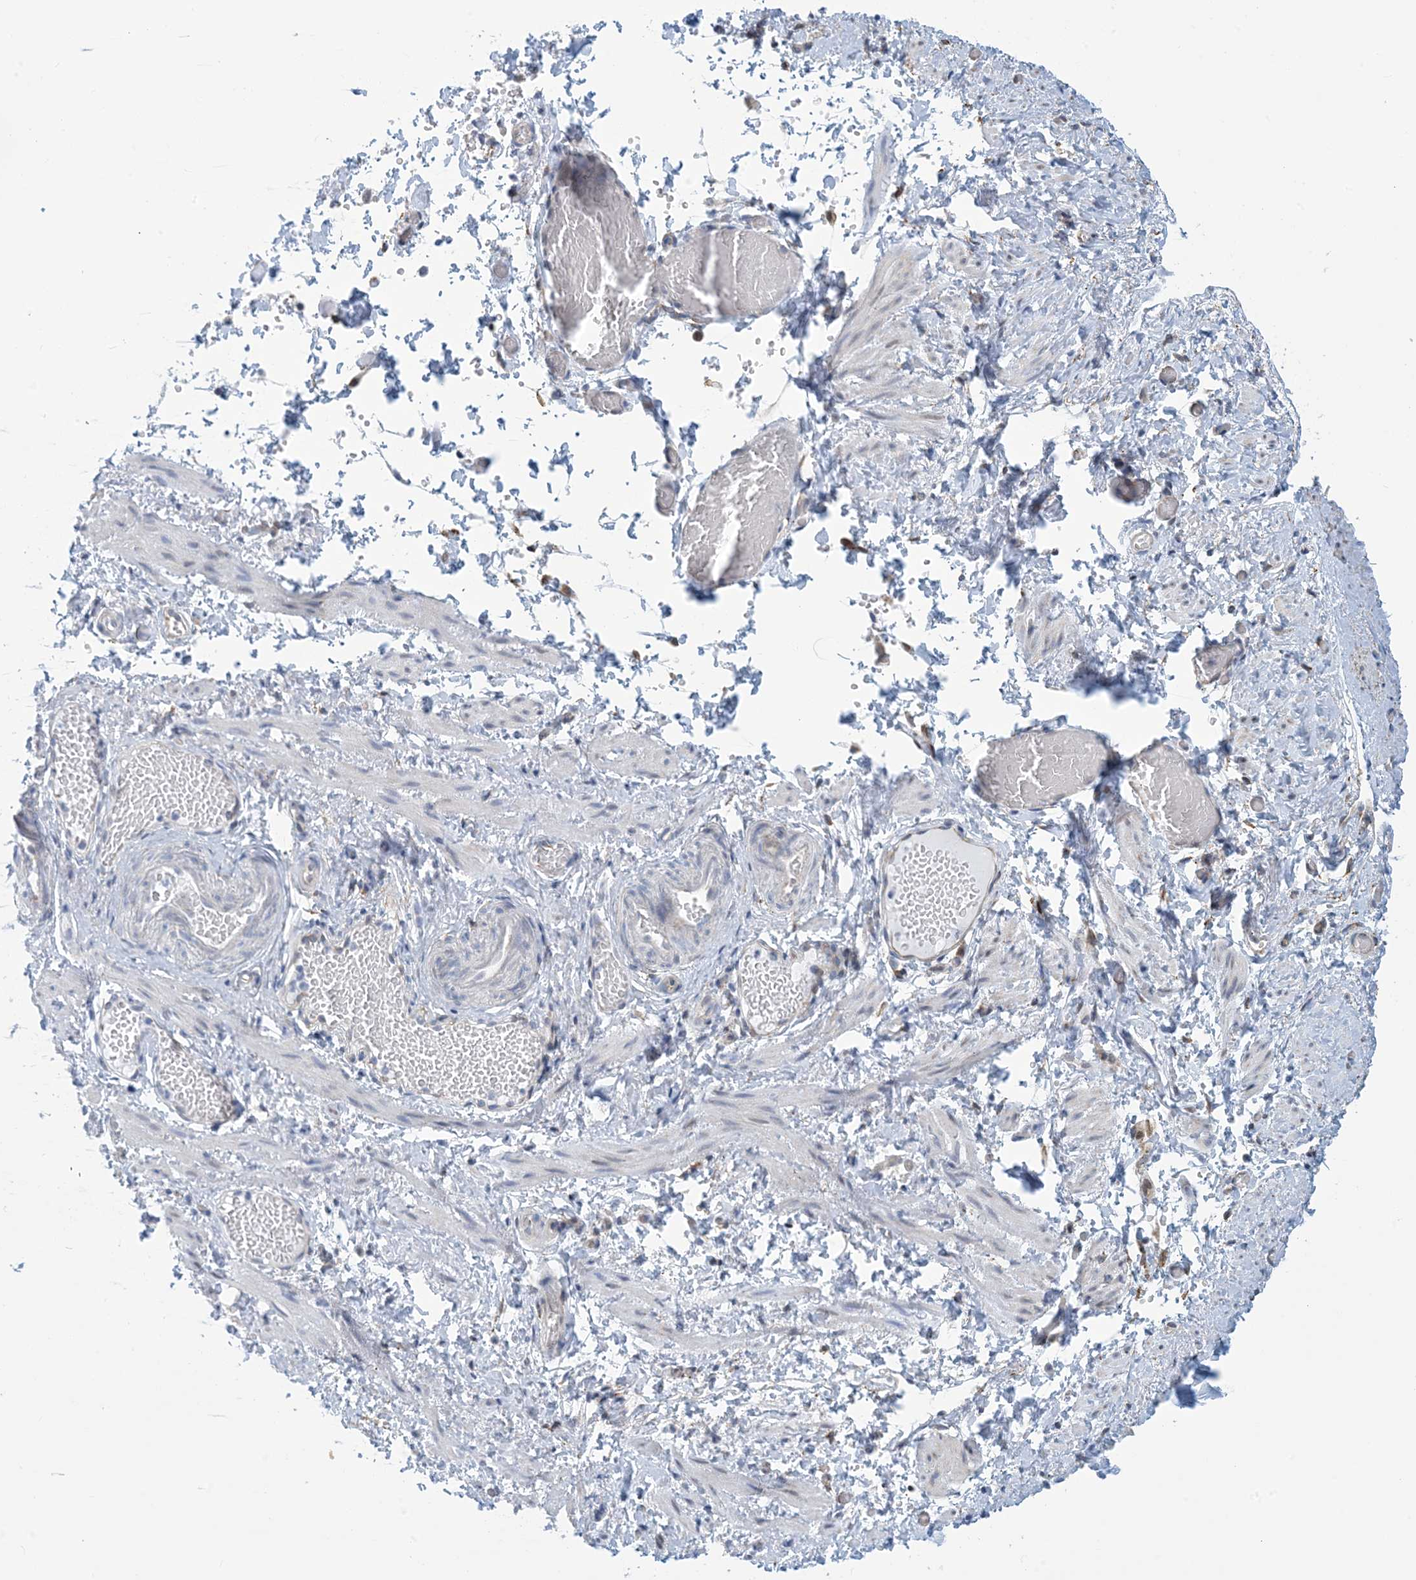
{"staining": {"intensity": "negative", "quantity": "none", "location": "none"}, "tissue": "adipose tissue", "cell_type": "Adipocytes", "image_type": "normal", "snomed": [{"axis": "morphology", "description": "Normal tissue, NOS"}, {"axis": "topography", "description": "Smooth muscle"}, {"axis": "topography", "description": "Peripheral nerve tissue"}], "caption": "A high-resolution micrograph shows IHC staining of normal adipose tissue, which exhibits no significant positivity in adipocytes. The staining was performed using DAB (3,3'-diaminobenzidine) to visualize the protein expression in brown, while the nuclei were stained in blue with hematoxylin (Magnification: 20x).", "gene": "CCDC14", "patient": {"sex": "female", "age": 39}}